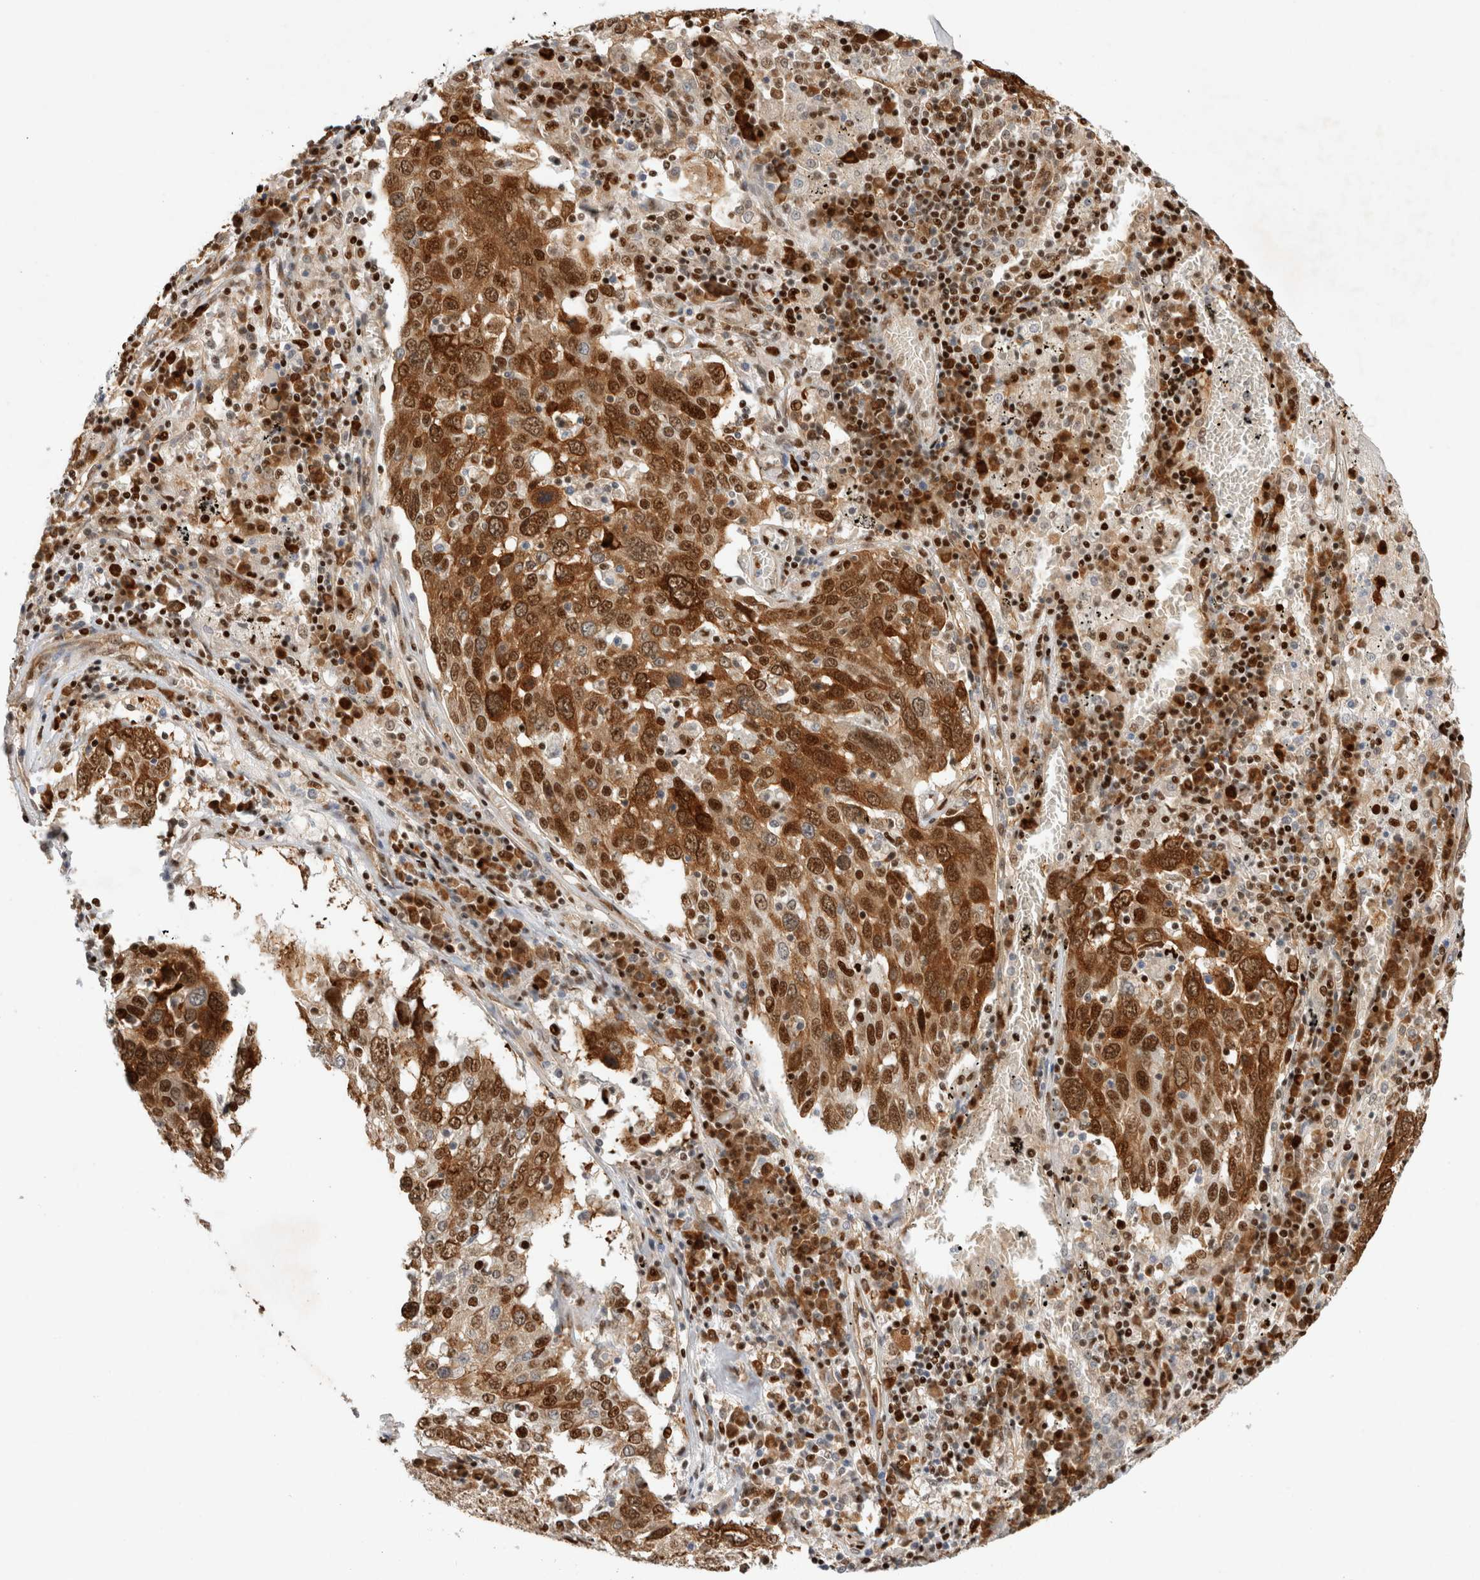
{"staining": {"intensity": "strong", "quantity": ">75%", "location": "cytoplasmic/membranous,nuclear"}, "tissue": "lung cancer", "cell_type": "Tumor cells", "image_type": "cancer", "snomed": [{"axis": "morphology", "description": "Squamous cell carcinoma, NOS"}, {"axis": "topography", "description": "Lung"}], "caption": "Immunohistochemical staining of lung squamous cell carcinoma shows high levels of strong cytoplasmic/membranous and nuclear protein expression in approximately >75% of tumor cells.", "gene": "TCF4", "patient": {"sex": "male", "age": 65}}